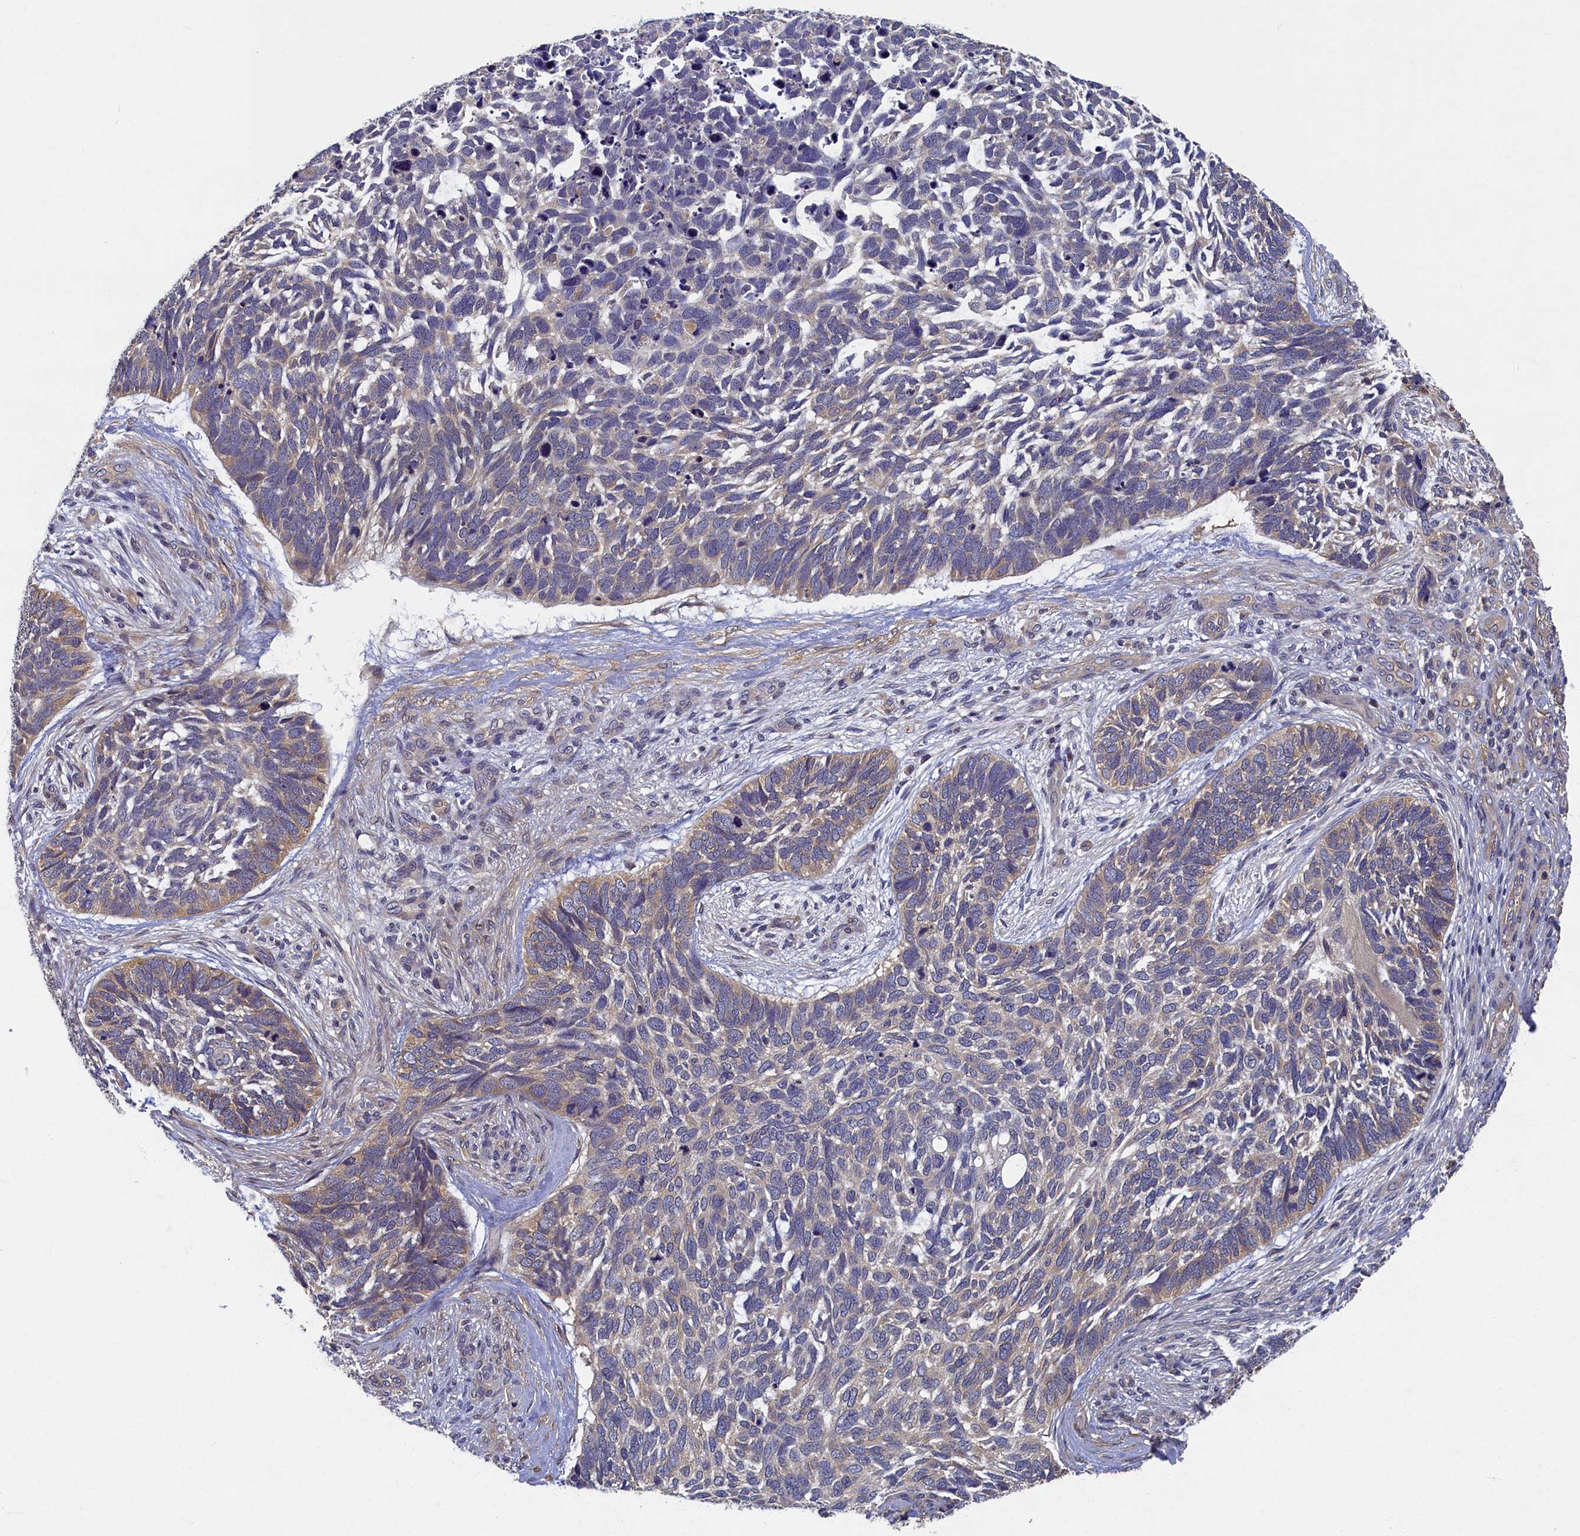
{"staining": {"intensity": "weak", "quantity": "<25%", "location": "cytoplasmic/membranous"}, "tissue": "skin cancer", "cell_type": "Tumor cells", "image_type": "cancer", "snomed": [{"axis": "morphology", "description": "Basal cell carcinoma"}, {"axis": "topography", "description": "Skin"}], "caption": "An IHC image of skin cancer is shown. There is no staining in tumor cells of skin cancer.", "gene": "TBCB", "patient": {"sex": "male", "age": 88}}